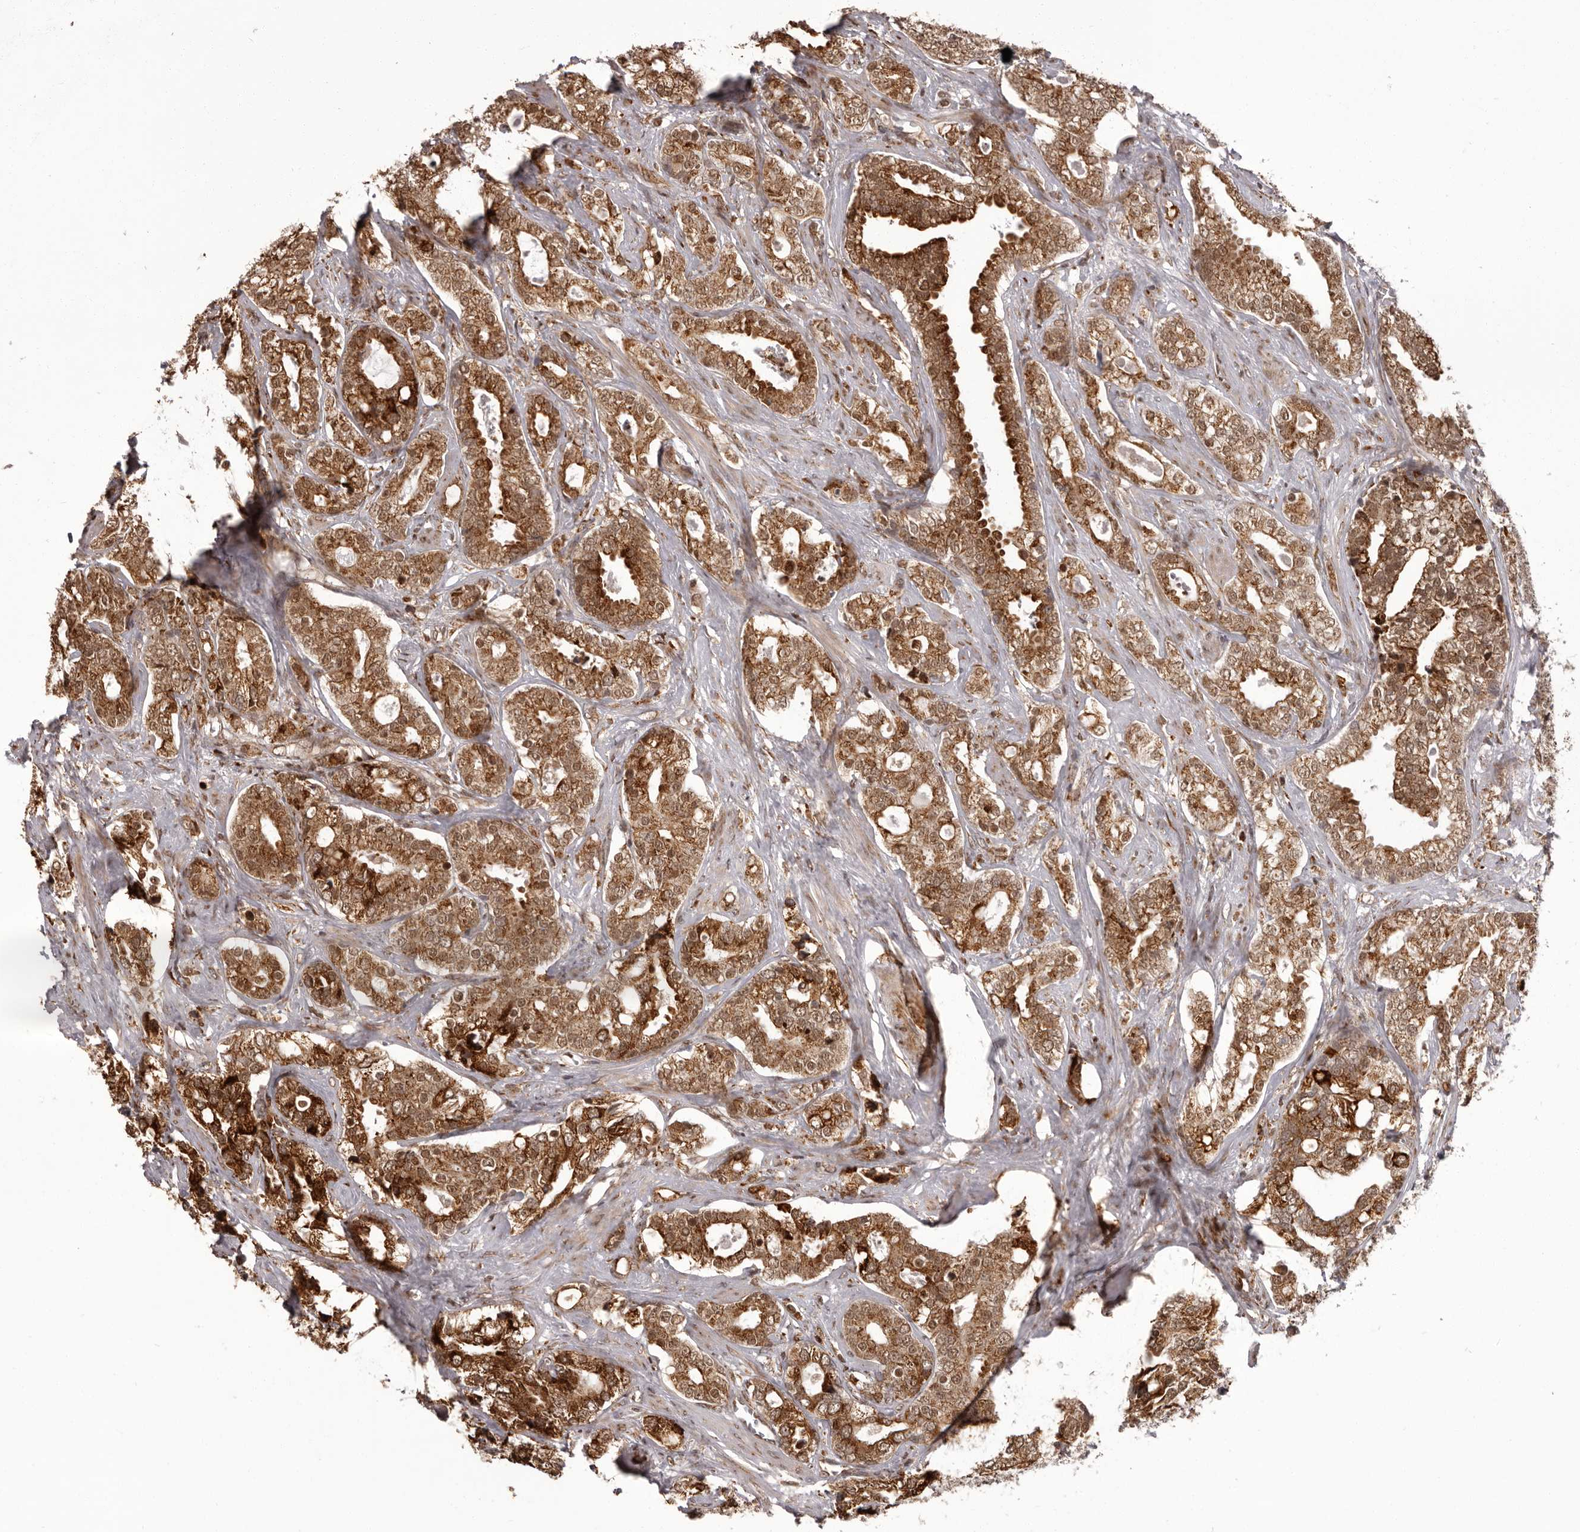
{"staining": {"intensity": "strong", "quantity": ">75%", "location": "cytoplasmic/membranous"}, "tissue": "prostate cancer", "cell_type": "Tumor cells", "image_type": "cancer", "snomed": [{"axis": "morphology", "description": "Adenocarcinoma, High grade"}, {"axis": "topography", "description": "Prostate and seminal vesicle, NOS"}], "caption": "A brown stain shows strong cytoplasmic/membranous staining of a protein in human high-grade adenocarcinoma (prostate) tumor cells.", "gene": "IL32", "patient": {"sex": "male", "age": 67}}